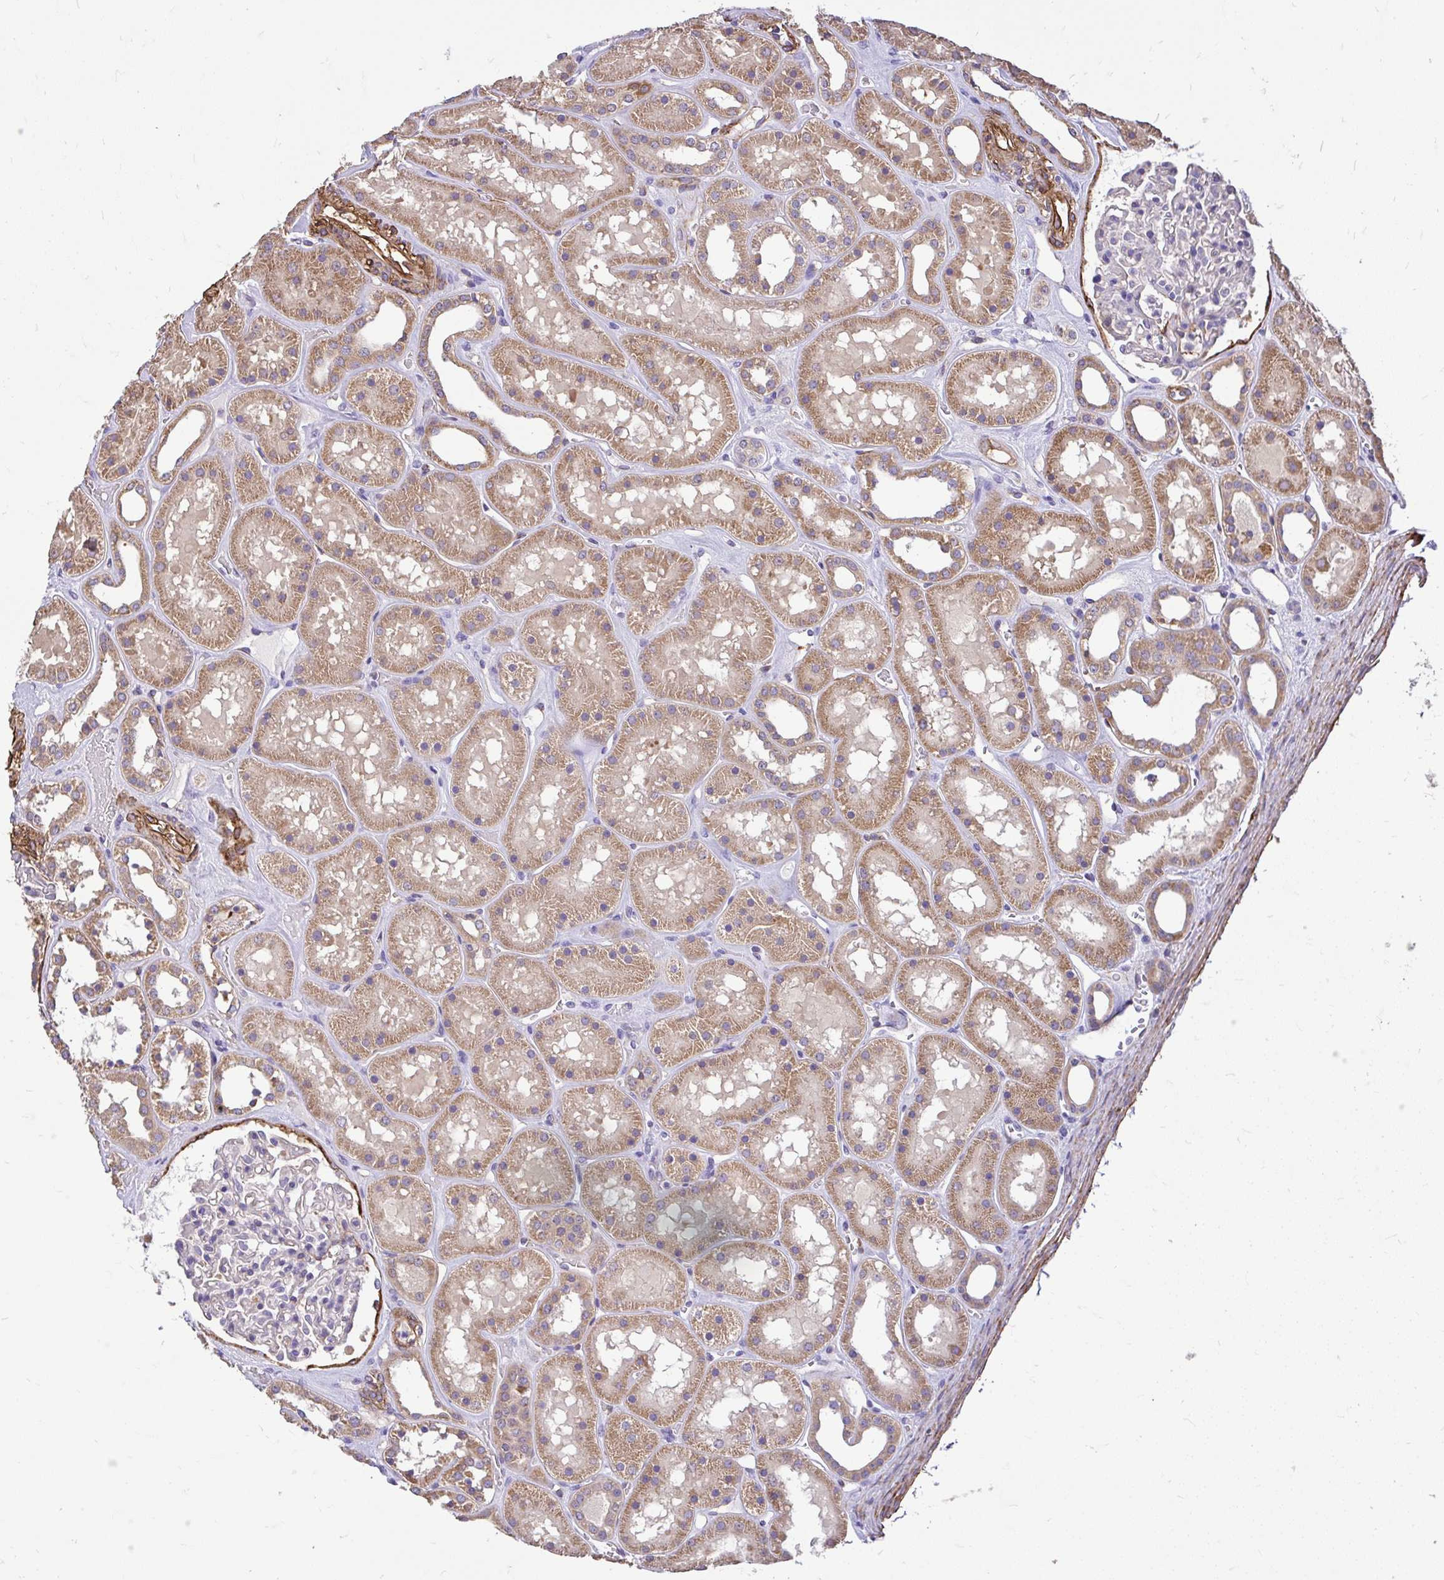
{"staining": {"intensity": "moderate", "quantity": "<25%", "location": "cytoplasmic/membranous"}, "tissue": "kidney", "cell_type": "Cells in glomeruli", "image_type": "normal", "snomed": [{"axis": "morphology", "description": "Normal tissue, NOS"}, {"axis": "topography", "description": "Kidney"}], "caption": "Kidney was stained to show a protein in brown. There is low levels of moderate cytoplasmic/membranous positivity in approximately <25% of cells in glomeruli. (DAB = brown stain, brightfield microscopy at high magnification).", "gene": "PTPRK", "patient": {"sex": "female", "age": 41}}